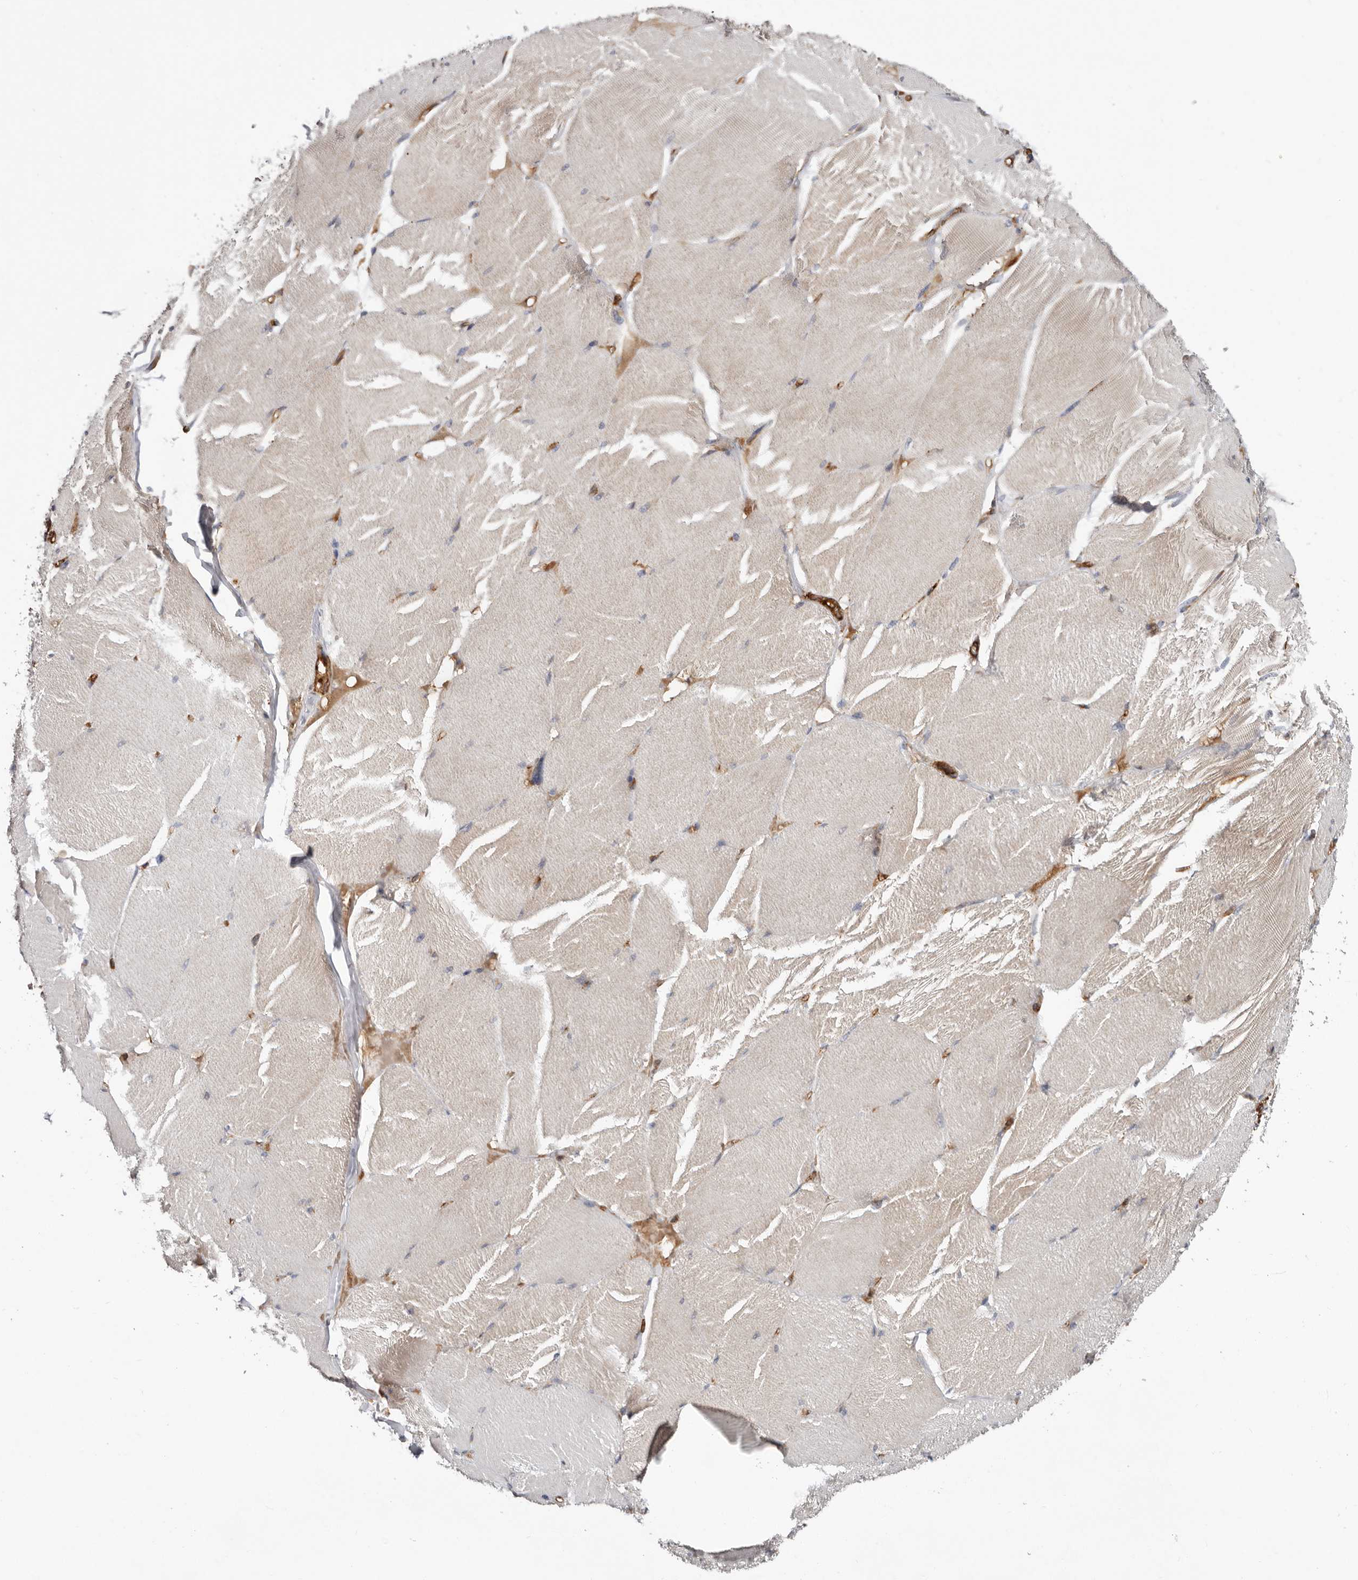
{"staining": {"intensity": "weak", "quantity": "<25%", "location": "cytoplasmic/membranous"}, "tissue": "skeletal muscle", "cell_type": "Myocytes", "image_type": "normal", "snomed": [{"axis": "morphology", "description": "Normal tissue, NOS"}, {"axis": "topography", "description": "Skin"}, {"axis": "topography", "description": "Skeletal muscle"}], "caption": "Micrograph shows no significant protein staining in myocytes of unremarkable skeletal muscle.", "gene": "TMC7", "patient": {"sex": "male", "age": 83}}